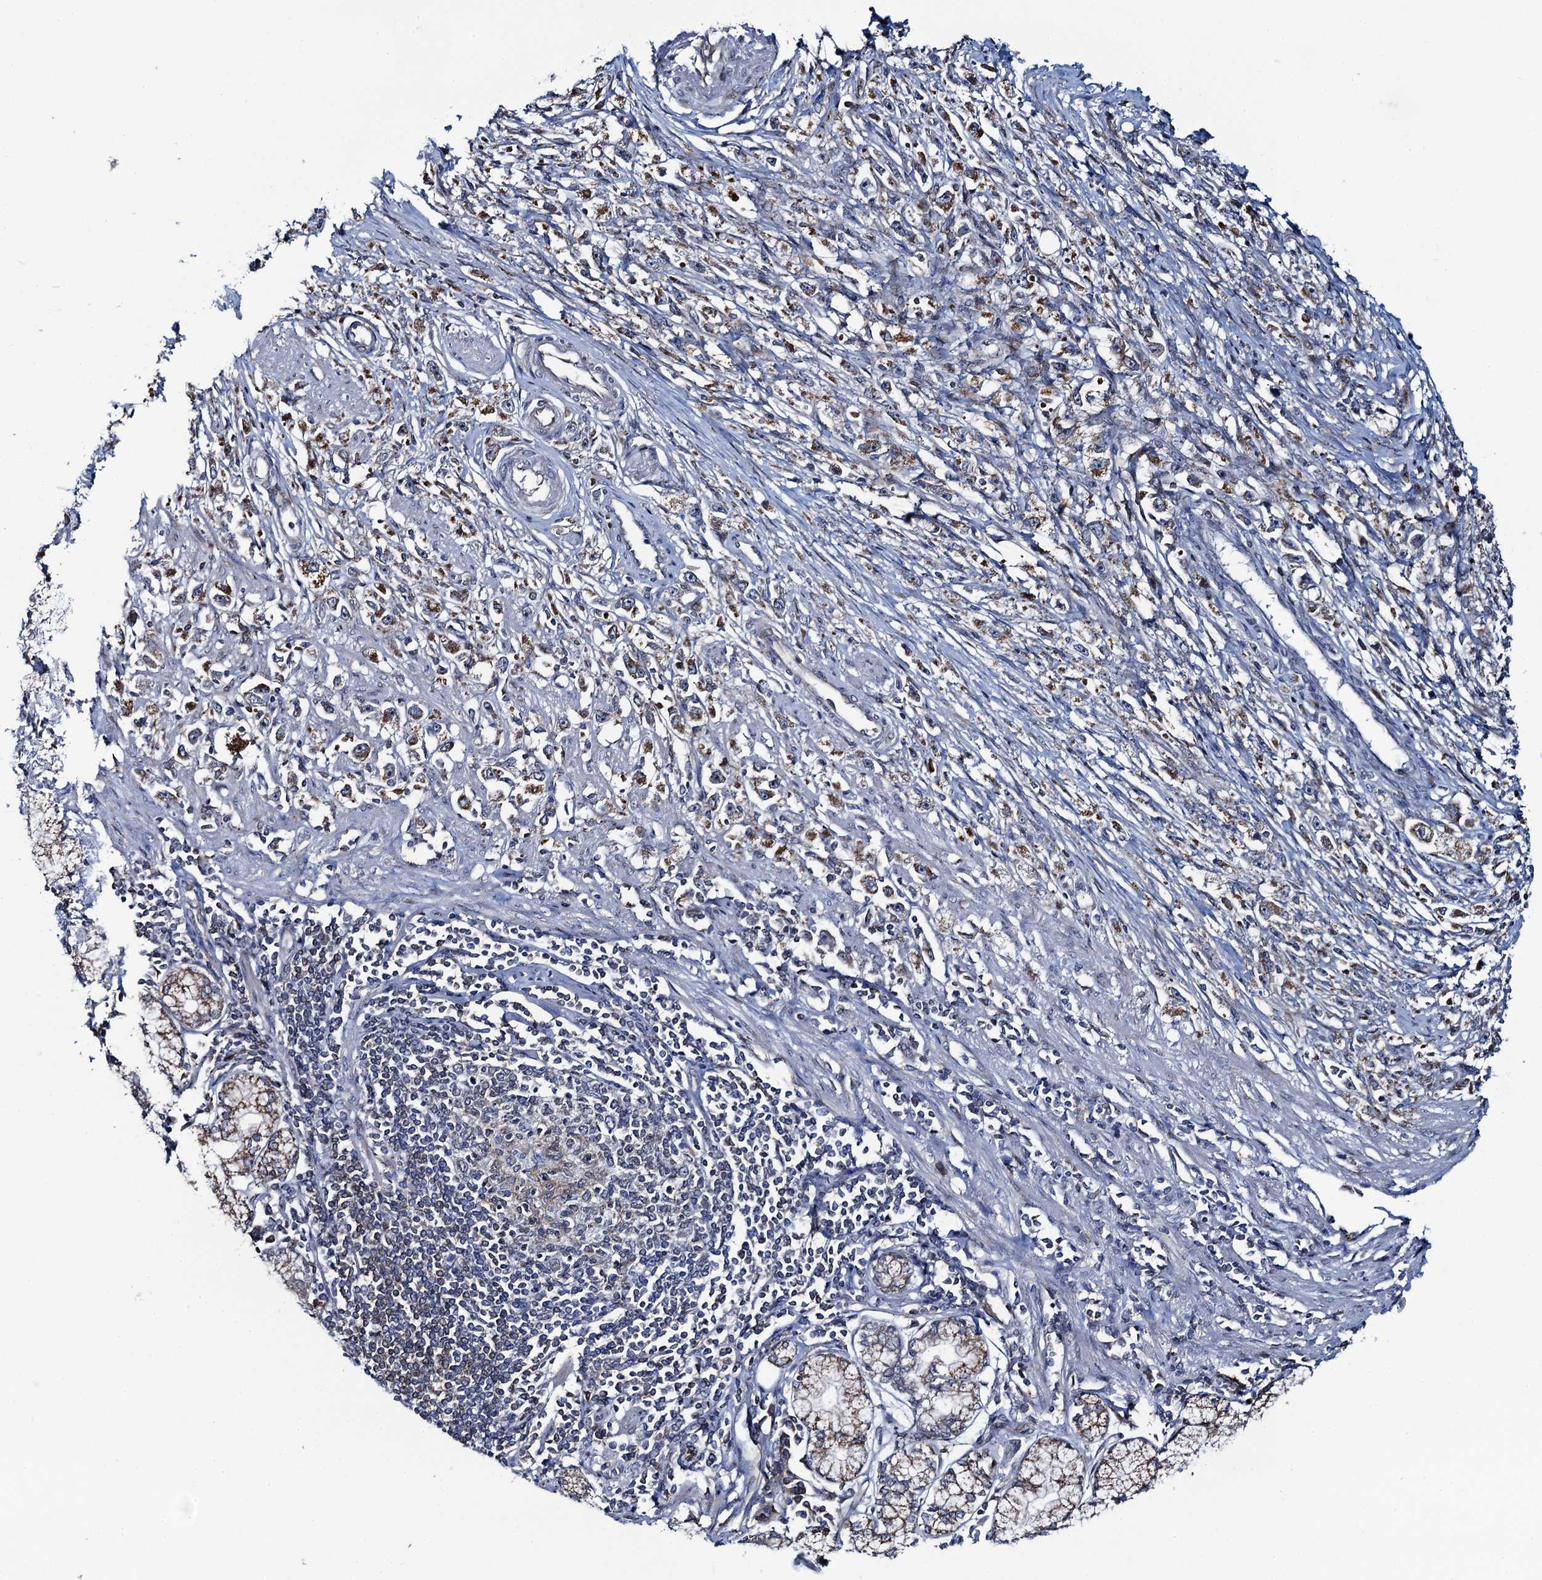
{"staining": {"intensity": "weak", "quantity": ">75%", "location": "cytoplasmic/membranous"}, "tissue": "stomach cancer", "cell_type": "Tumor cells", "image_type": "cancer", "snomed": [{"axis": "morphology", "description": "Adenocarcinoma, NOS"}, {"axis": "topography", "description": "Stomach"}], "caption": "This is a histology image of immunohistochemistry staining of stomach adenocarcinoma, which shows weak staining in the cytoplasmic/membranous of tumor cells.", "gene": "CCDC102A", "patient": {"sex": "female", "age": 59}}